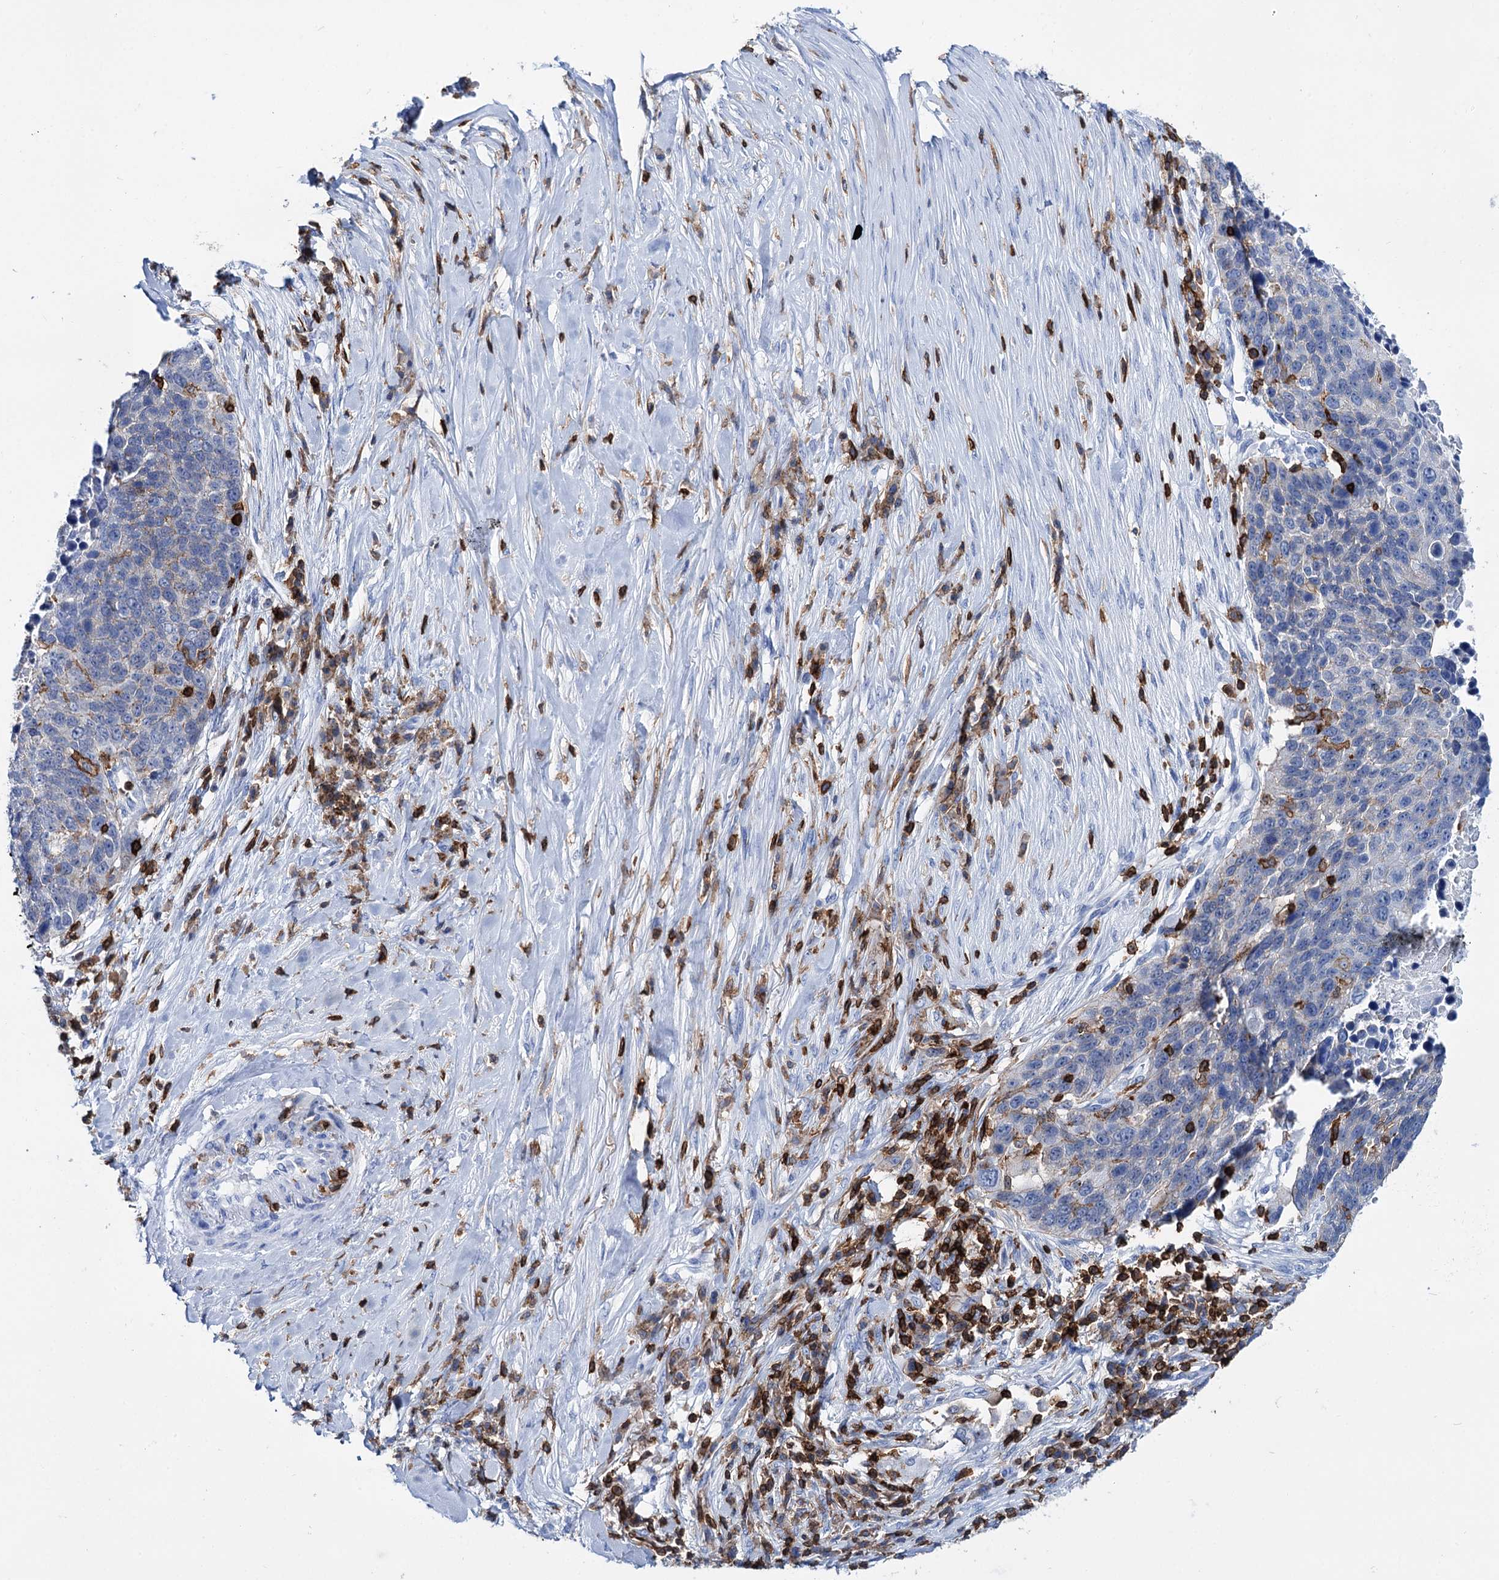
{"staining": {"intensity": "negative", "quantity": "none", "location": "none"}, "tissue": "lung cancer", "cell_type": "Tumor cells", "image_type": "cancer", "snomed": [{"axis": "morphology", "description": "Normal tissue, NOS"}, {"axis": "morphology", "description": "Squamous cell carcinoma, NOS"}, {"axis": "topography", "description": "Lymph node"}, {"axis": "topography", "description": "Lung"}], "caption": "This is an immunohistochemistry photomicrograph of lung squamous cell carcinoma. There is no expression in tumor cells.", "gene": "DEF6", "patient": {"sex": "male", "age": 66}}